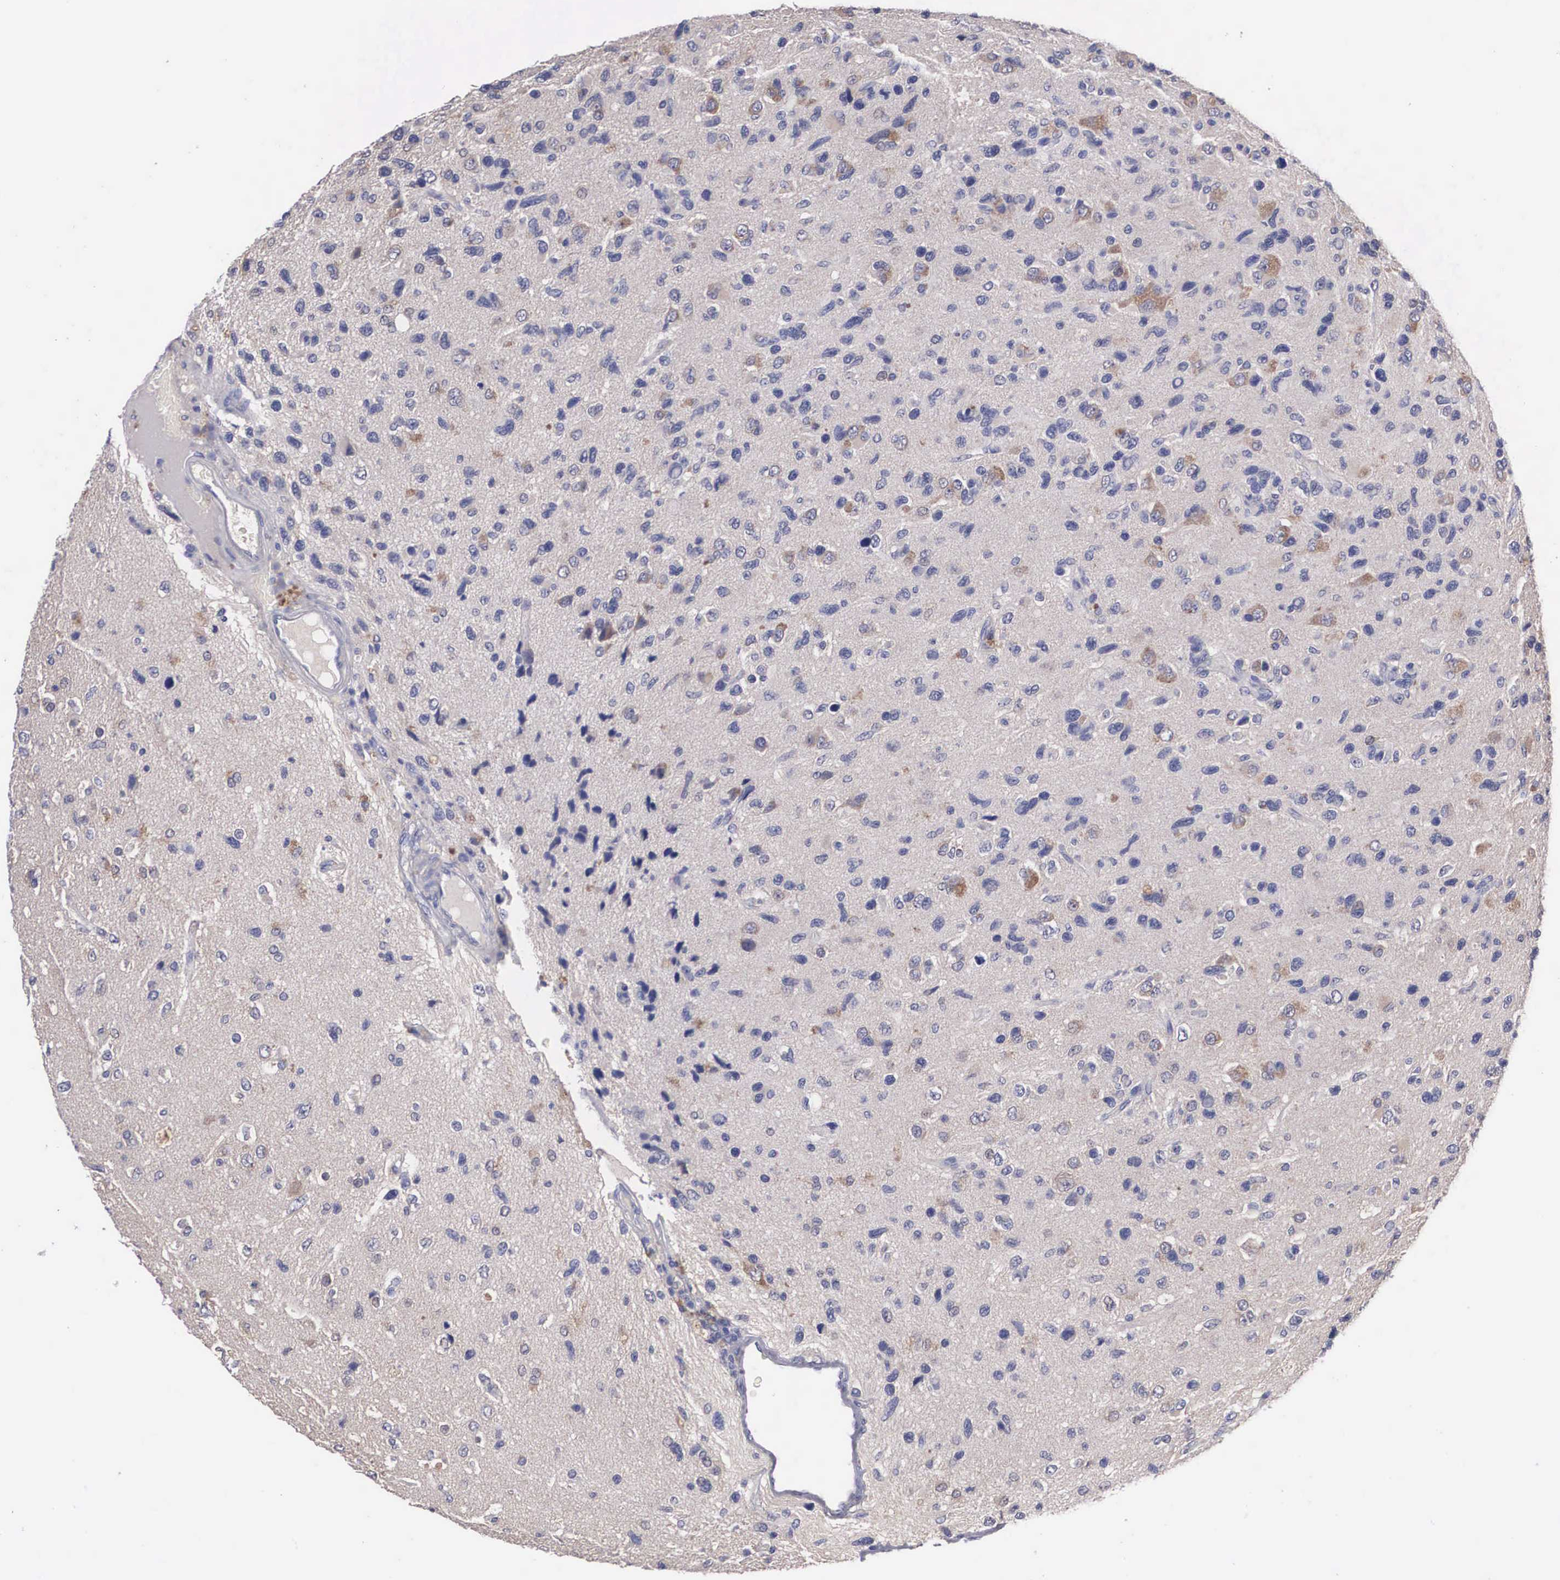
{"staining": {"intensity": "weak", "quantity": "25%-75%", "location": "cytoplasmic/membranous"}, "tissue": "glioma", "cell_type": "Tumor cells", "image_type": "cancer", "snomed": [{"axis": "morphology", "description": "Glioma, malignant, High grade"}, {"axis": "topography", "description": "Brain"}], "caption": "Tumor cells exhibit low levels of weak cytoplasmic/membranous positivity in about 25%-75% of cells in high-grade glioma (malignant).", "gene": "ABHD4", "patient": {"sex": "male", "age": 77}}